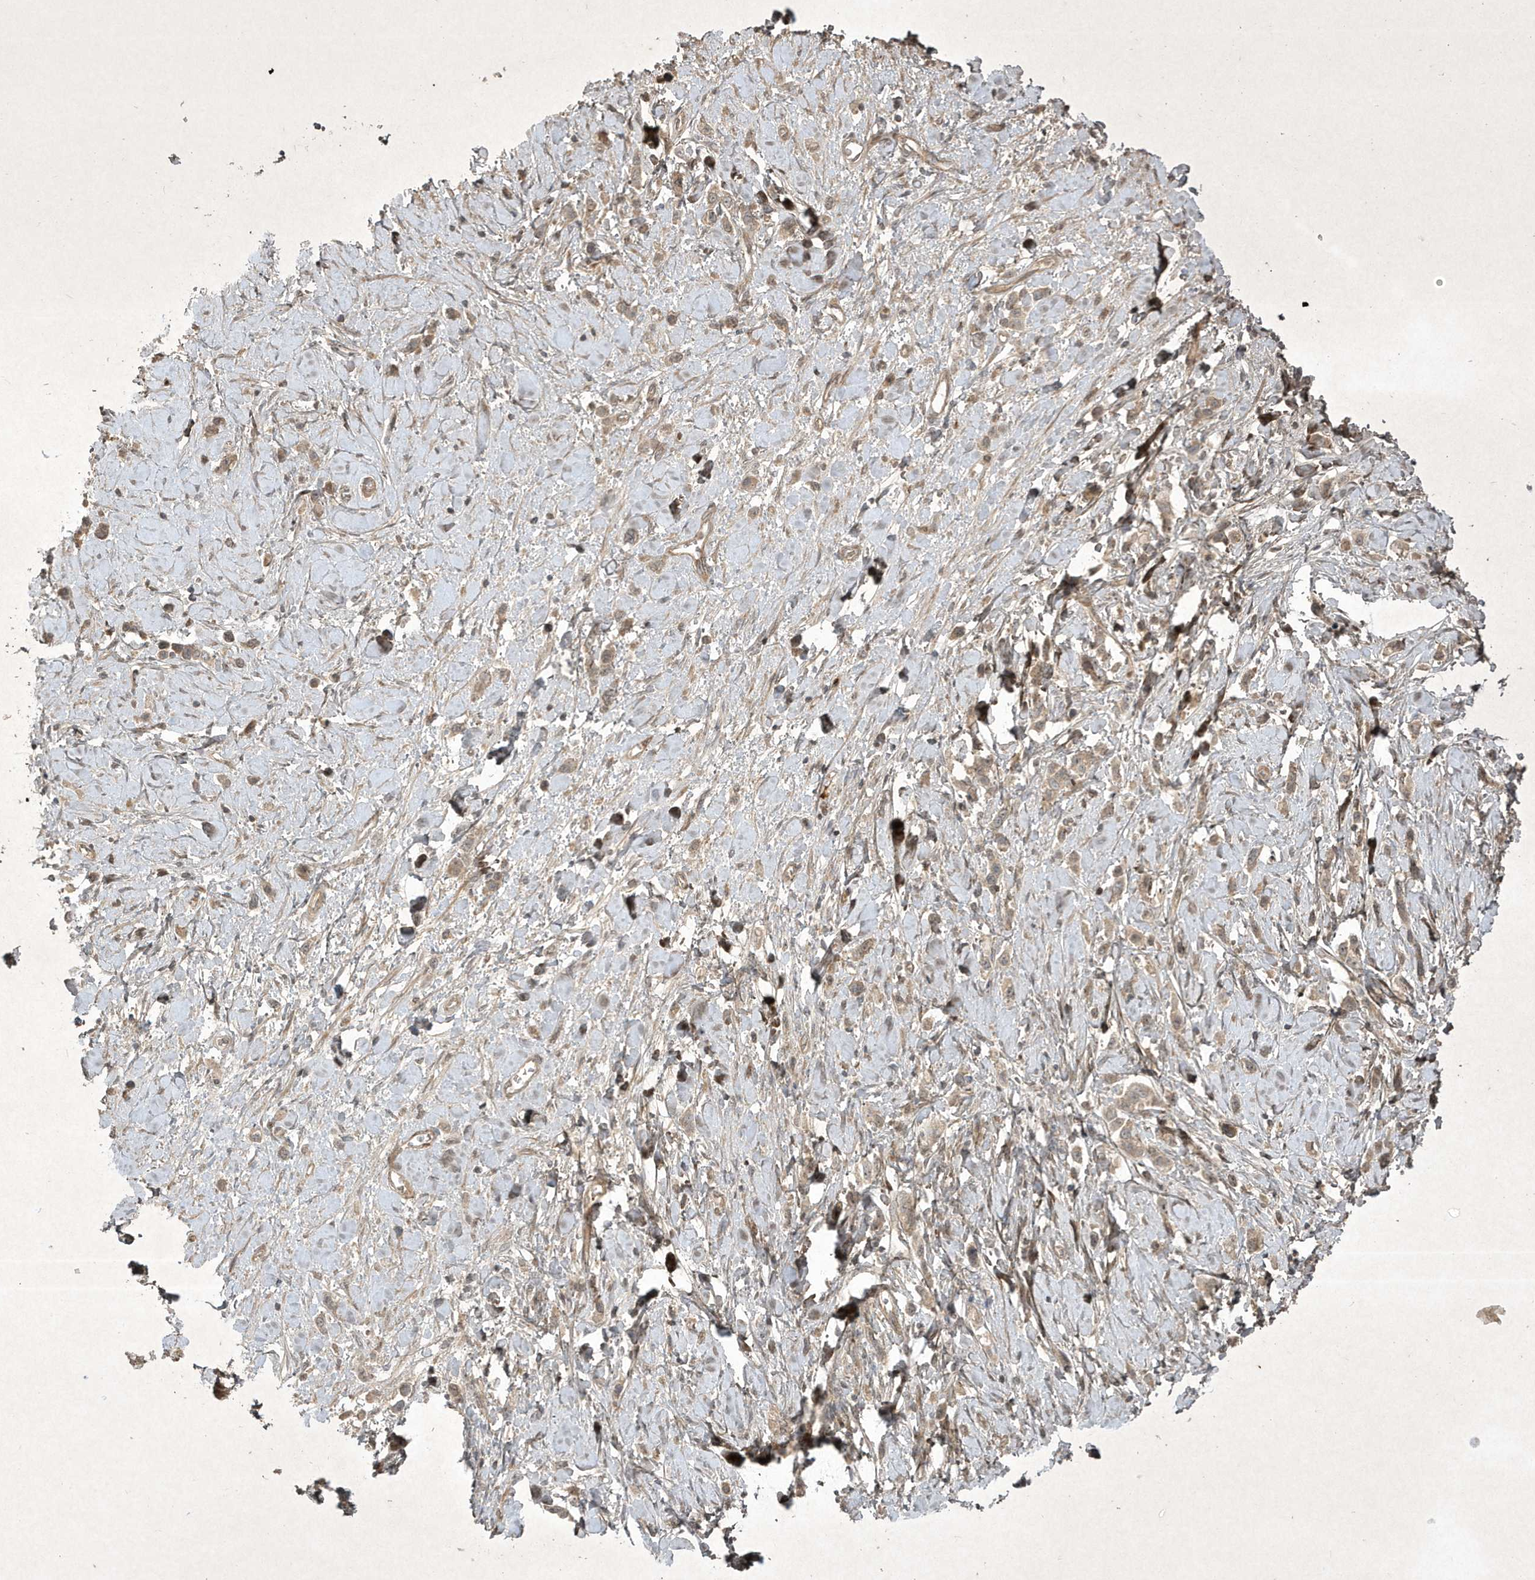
{"staining": {"intensity": "negative", "quantity": "none", "location": "none"}, "tissue": "stomach cancer", "cell_type": "Tumor cells", "image_type": "cancer", "snomed": [{"axis": "morphology", "description": "Normal tissue, NOS"}, {"axis": "morphology", "description": "Adenocarcinoma, NOS"}, {"axis": "topography", "description": "Stomach, upper"}, {"axis": "topography", "description": "Stomach"}], "caption": "Adenocarcinoma (stomach) stained for a protein using immunohistochemistry (IHC) displays no positivity tumor cells.", "gene": "FAM83C", "patient": {"sex": "female", "age": 65}}